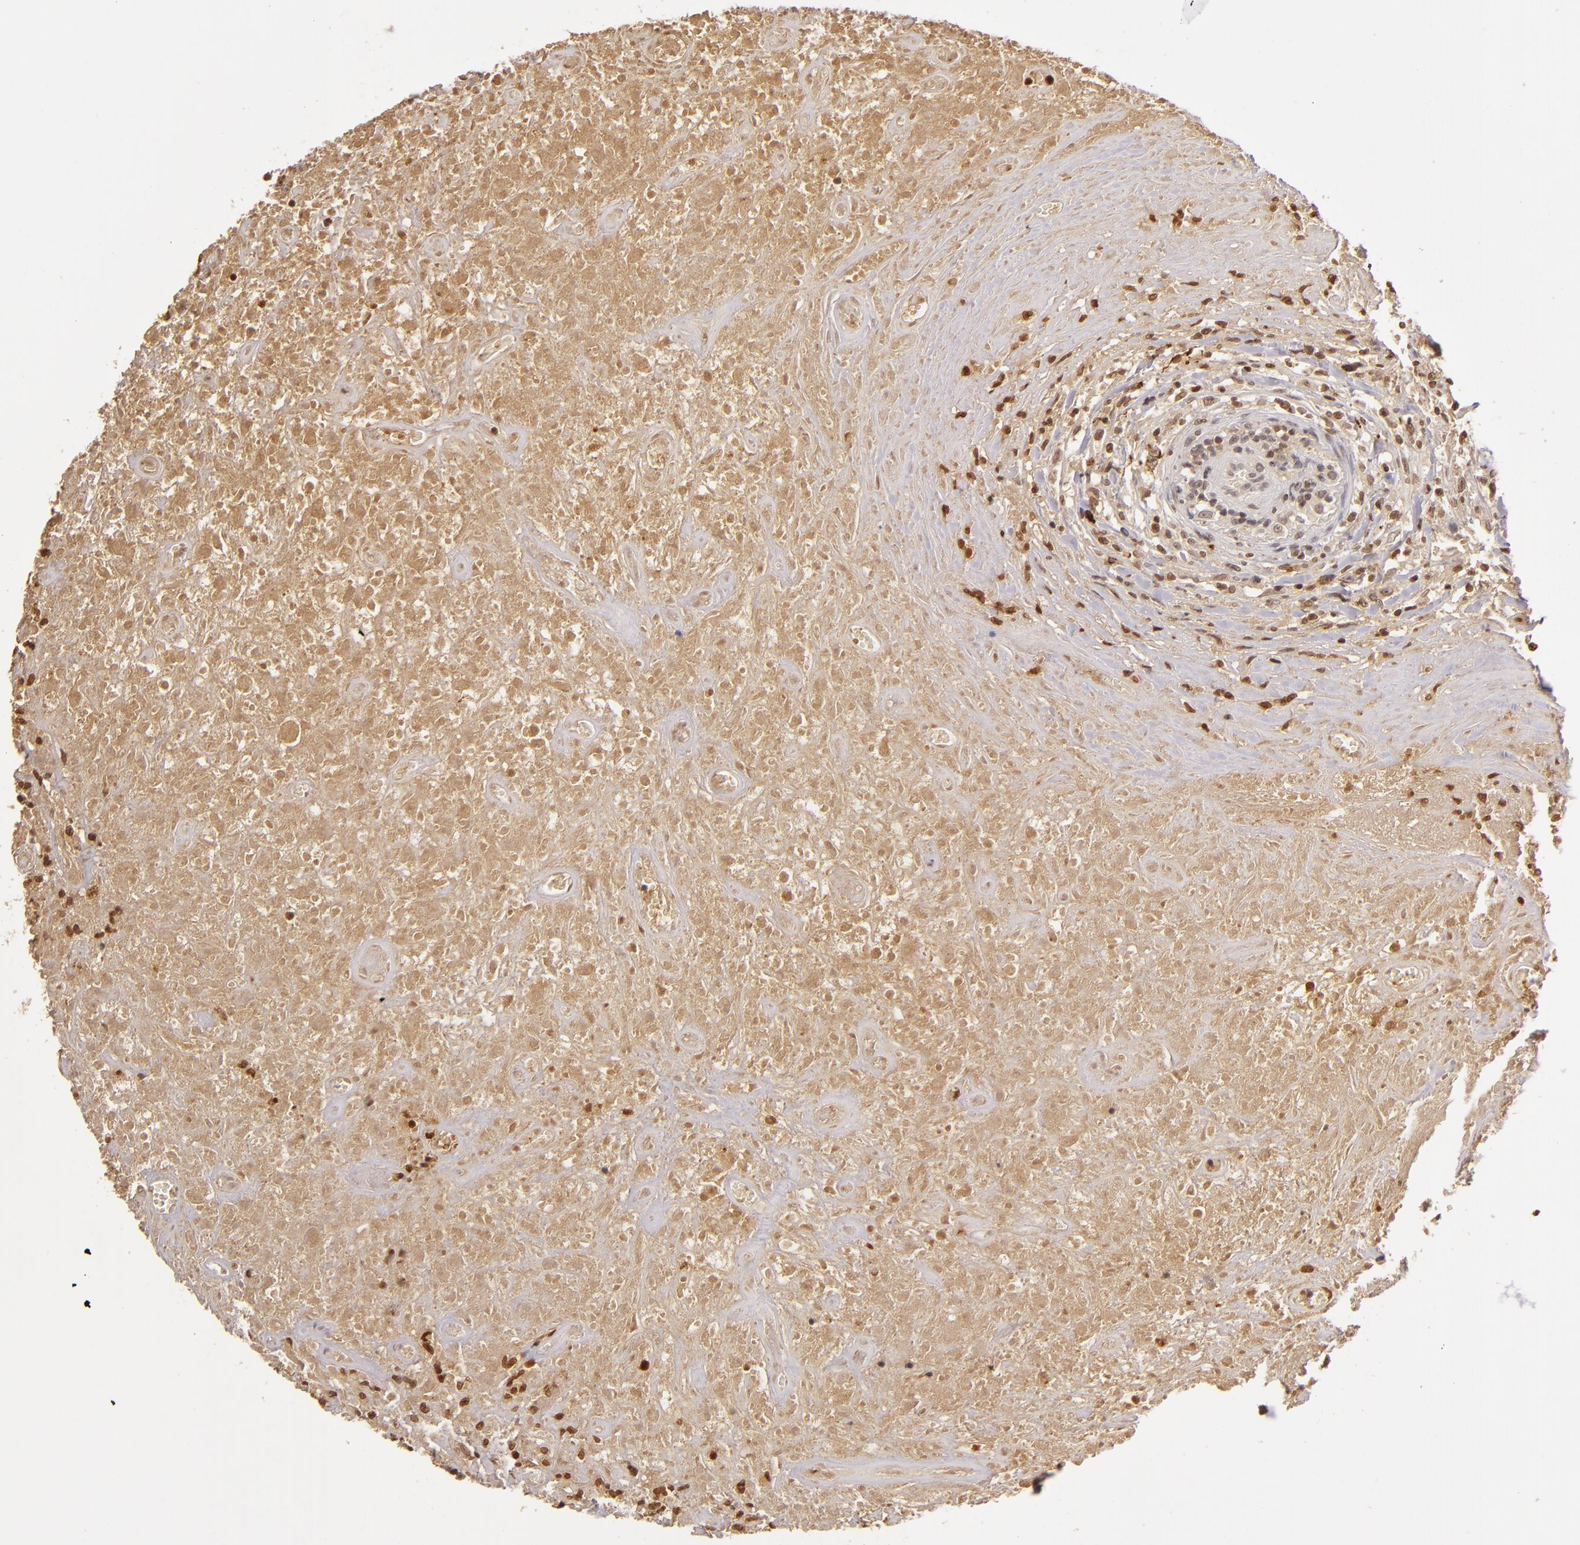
{"staining": {"intensity": "weak", "quantity": ">75%", "location": "cytoplasmic/membranous"}, "tissue": "lymphoma", "cell_type": "Tumor cells", "image_type": "cancer", "snomed": [{"axis": "morphology", "description": "Hodgkin's disease, NOS"}, {"axis": "topography", "description": "Lymph node"}], "caption": "A histopathology image of Hodgkin's disease stained for a protein shows weak cytoplasmic/membranous brown staining in tumor cells.", "gene": "LRG1", "patient": {"sex": "male", "age": 46}}